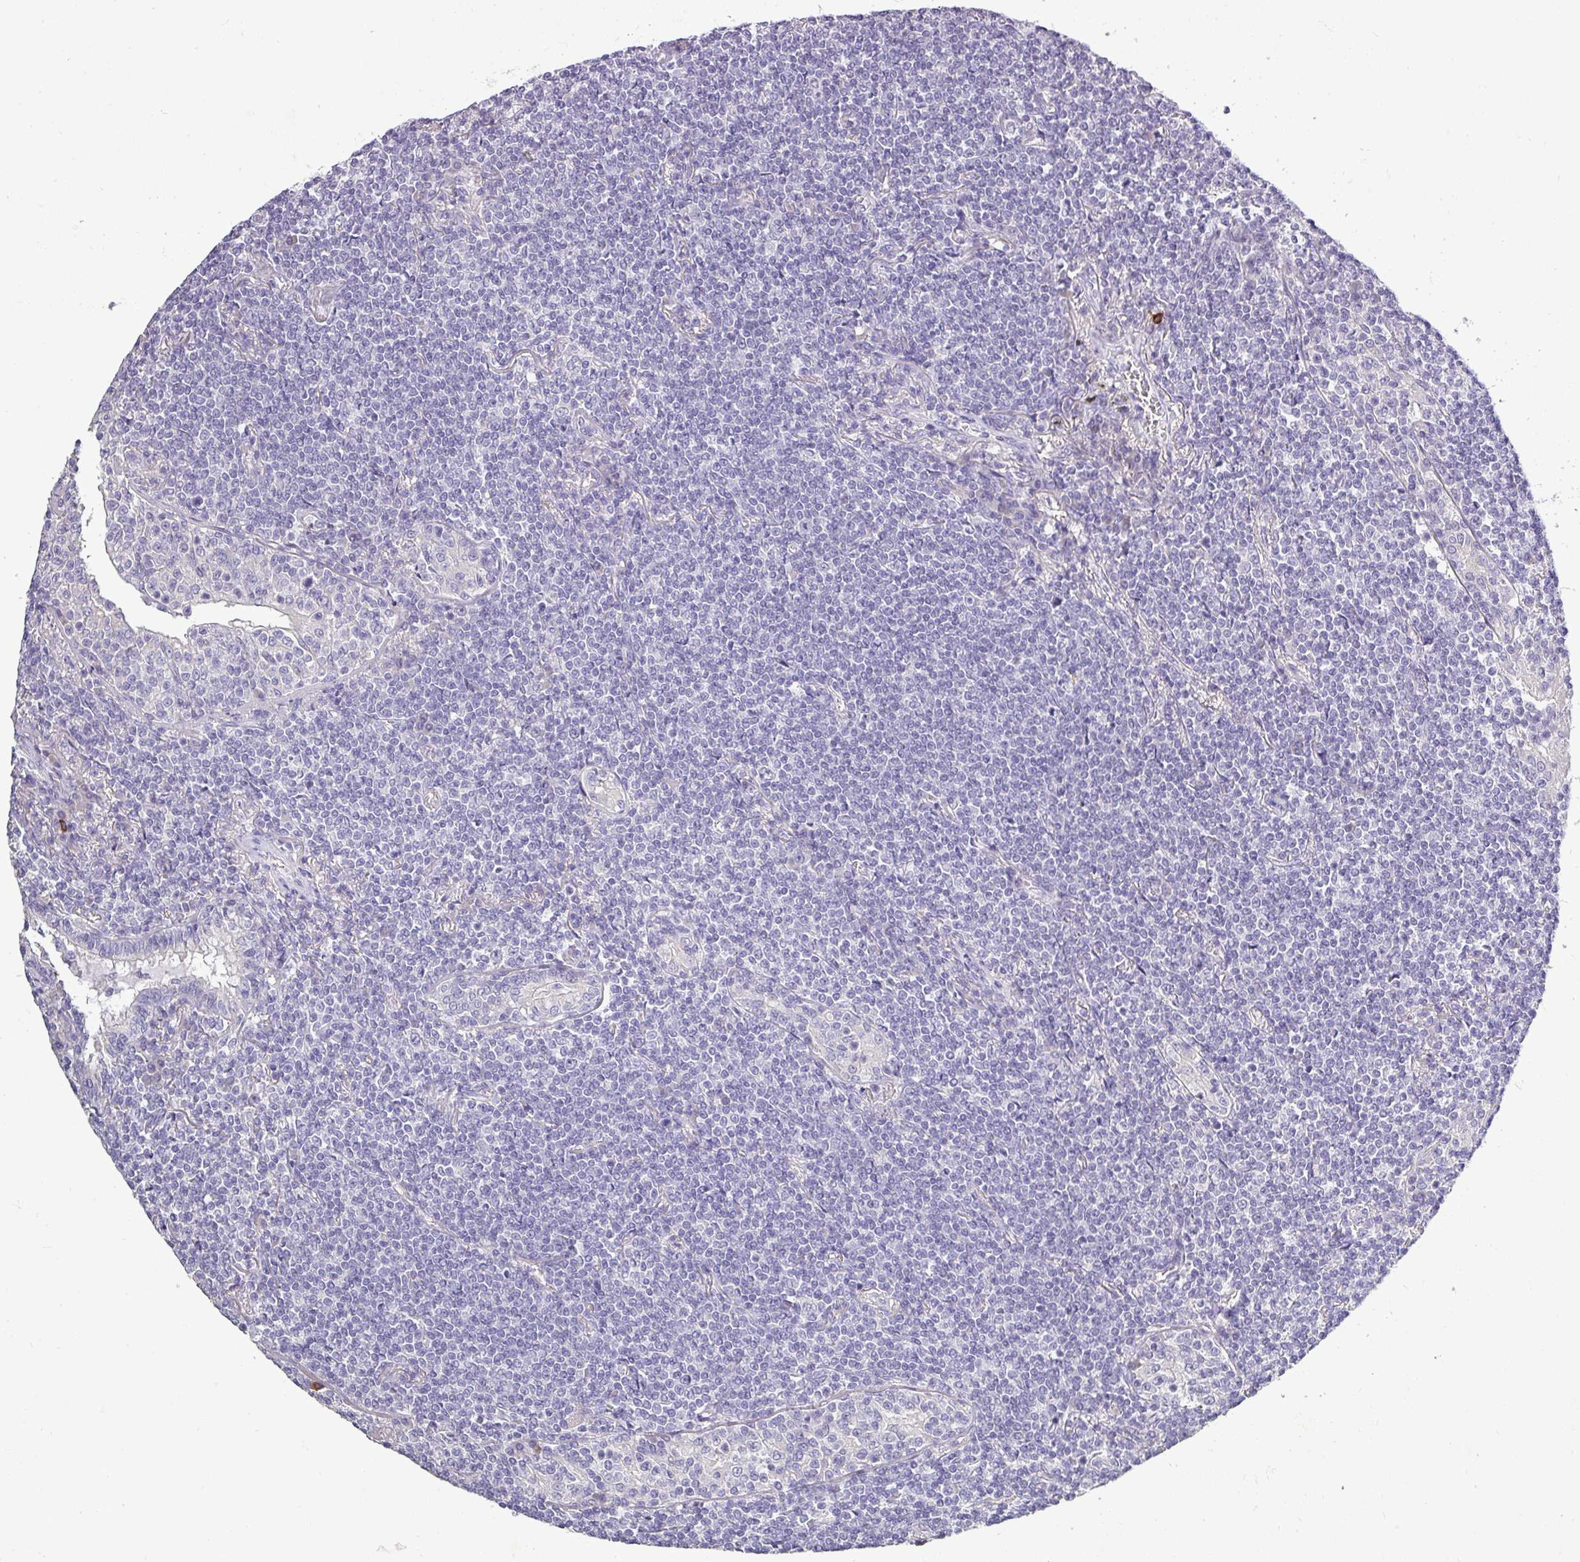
{"staining": {"intensity": "negative", "quantity": "none", "location": "none"}, "tissue": "lymphoma", "cell_type": "Tumor cells", "image_type": "cancer", "snomed": [{"axis": "morphology", "description": "Malignant lymphoma, non-Hodgkin's type, Low grade"}, {"axis": "topography", "description": "Lung"}], "caption": "IHC micrograph of neoplastic tissue: human malignant lymphoma, non-Hodgkin's type (low-grade) stained with DAB (3,3'-diaminobenzidine) reveals no significant protein expression in tumor cells.", "gene": "DNAAF9", "patient": {"sex": "female", "age": 71}}